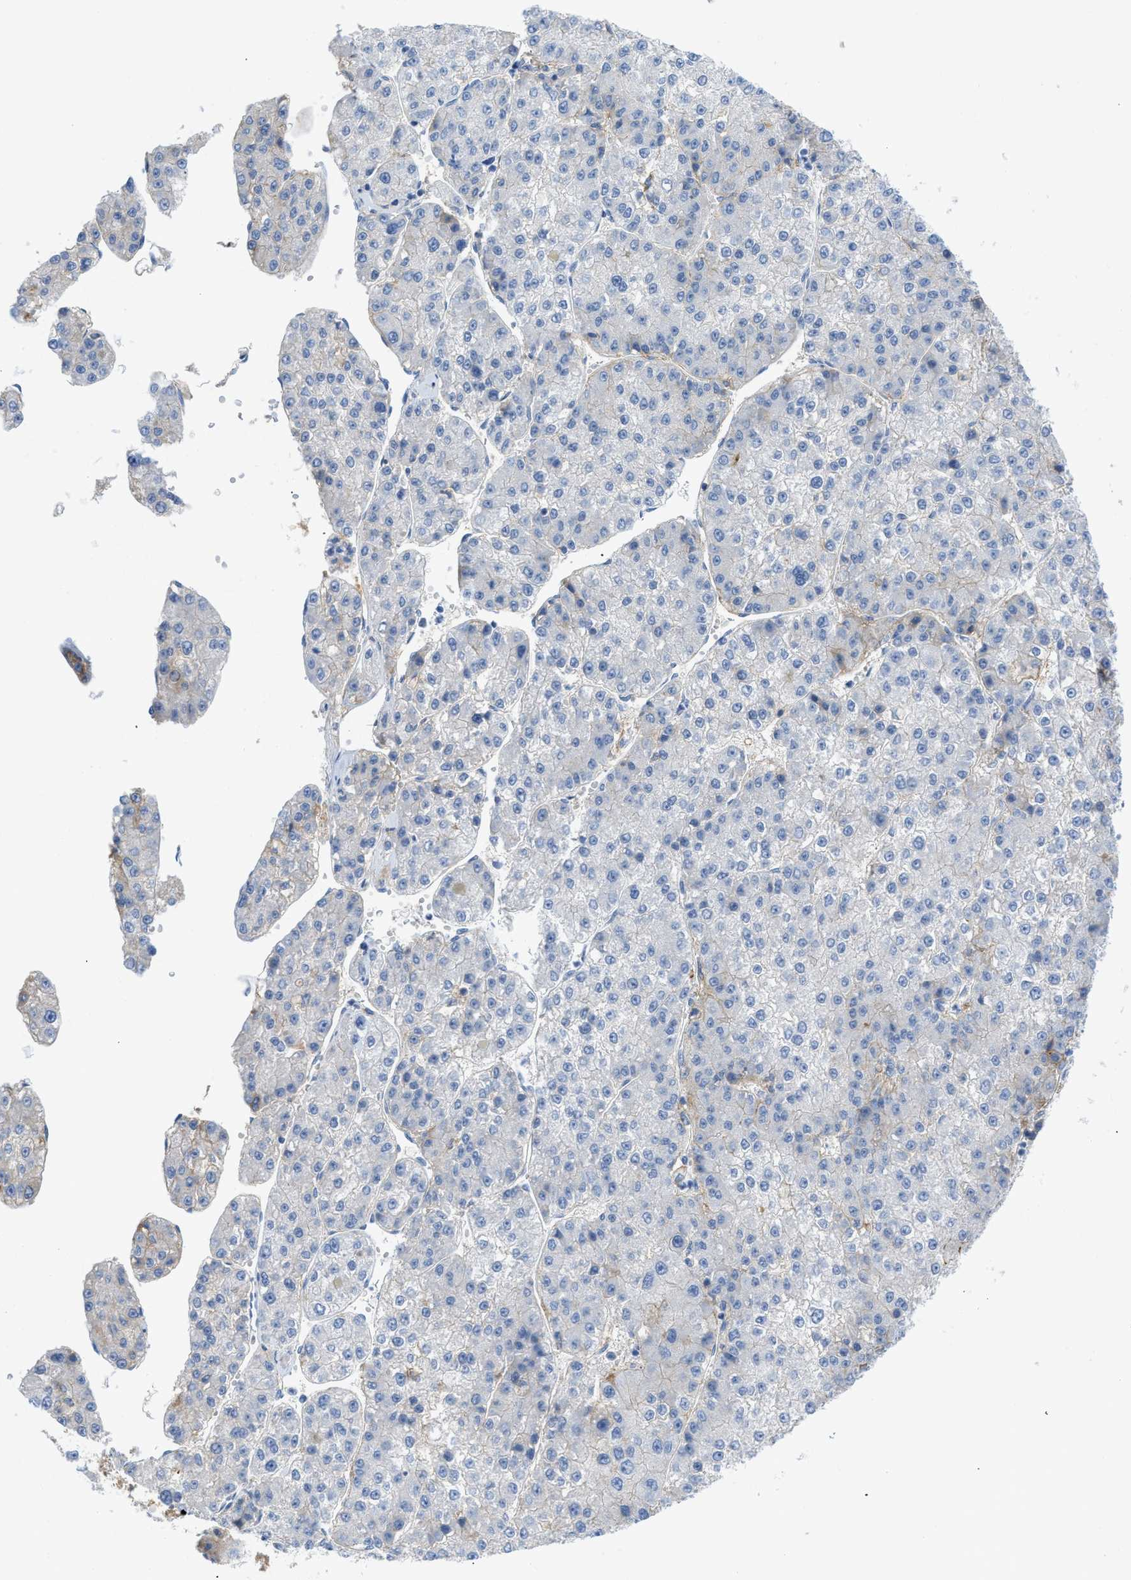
{"staining": {"intensity": "negative", "quantity": "none", "location": "none"}, "tissue": "liver cancer", "cell_type": "Tumor cells", "image_type": "cancer", "snomed": [{"axis": "morphology", "description": "Carcinoma, Hepatocellular, NOS"}, {"axis": "topography", "description": "Liver"}], "caption": "There is no significant expression in tumor cells of liver cancer (hepatocellular carcinoma). Nuclei are stained in blue.", "gene": "SLC3A2", "patient": {"sex": "female", "age": 73}}